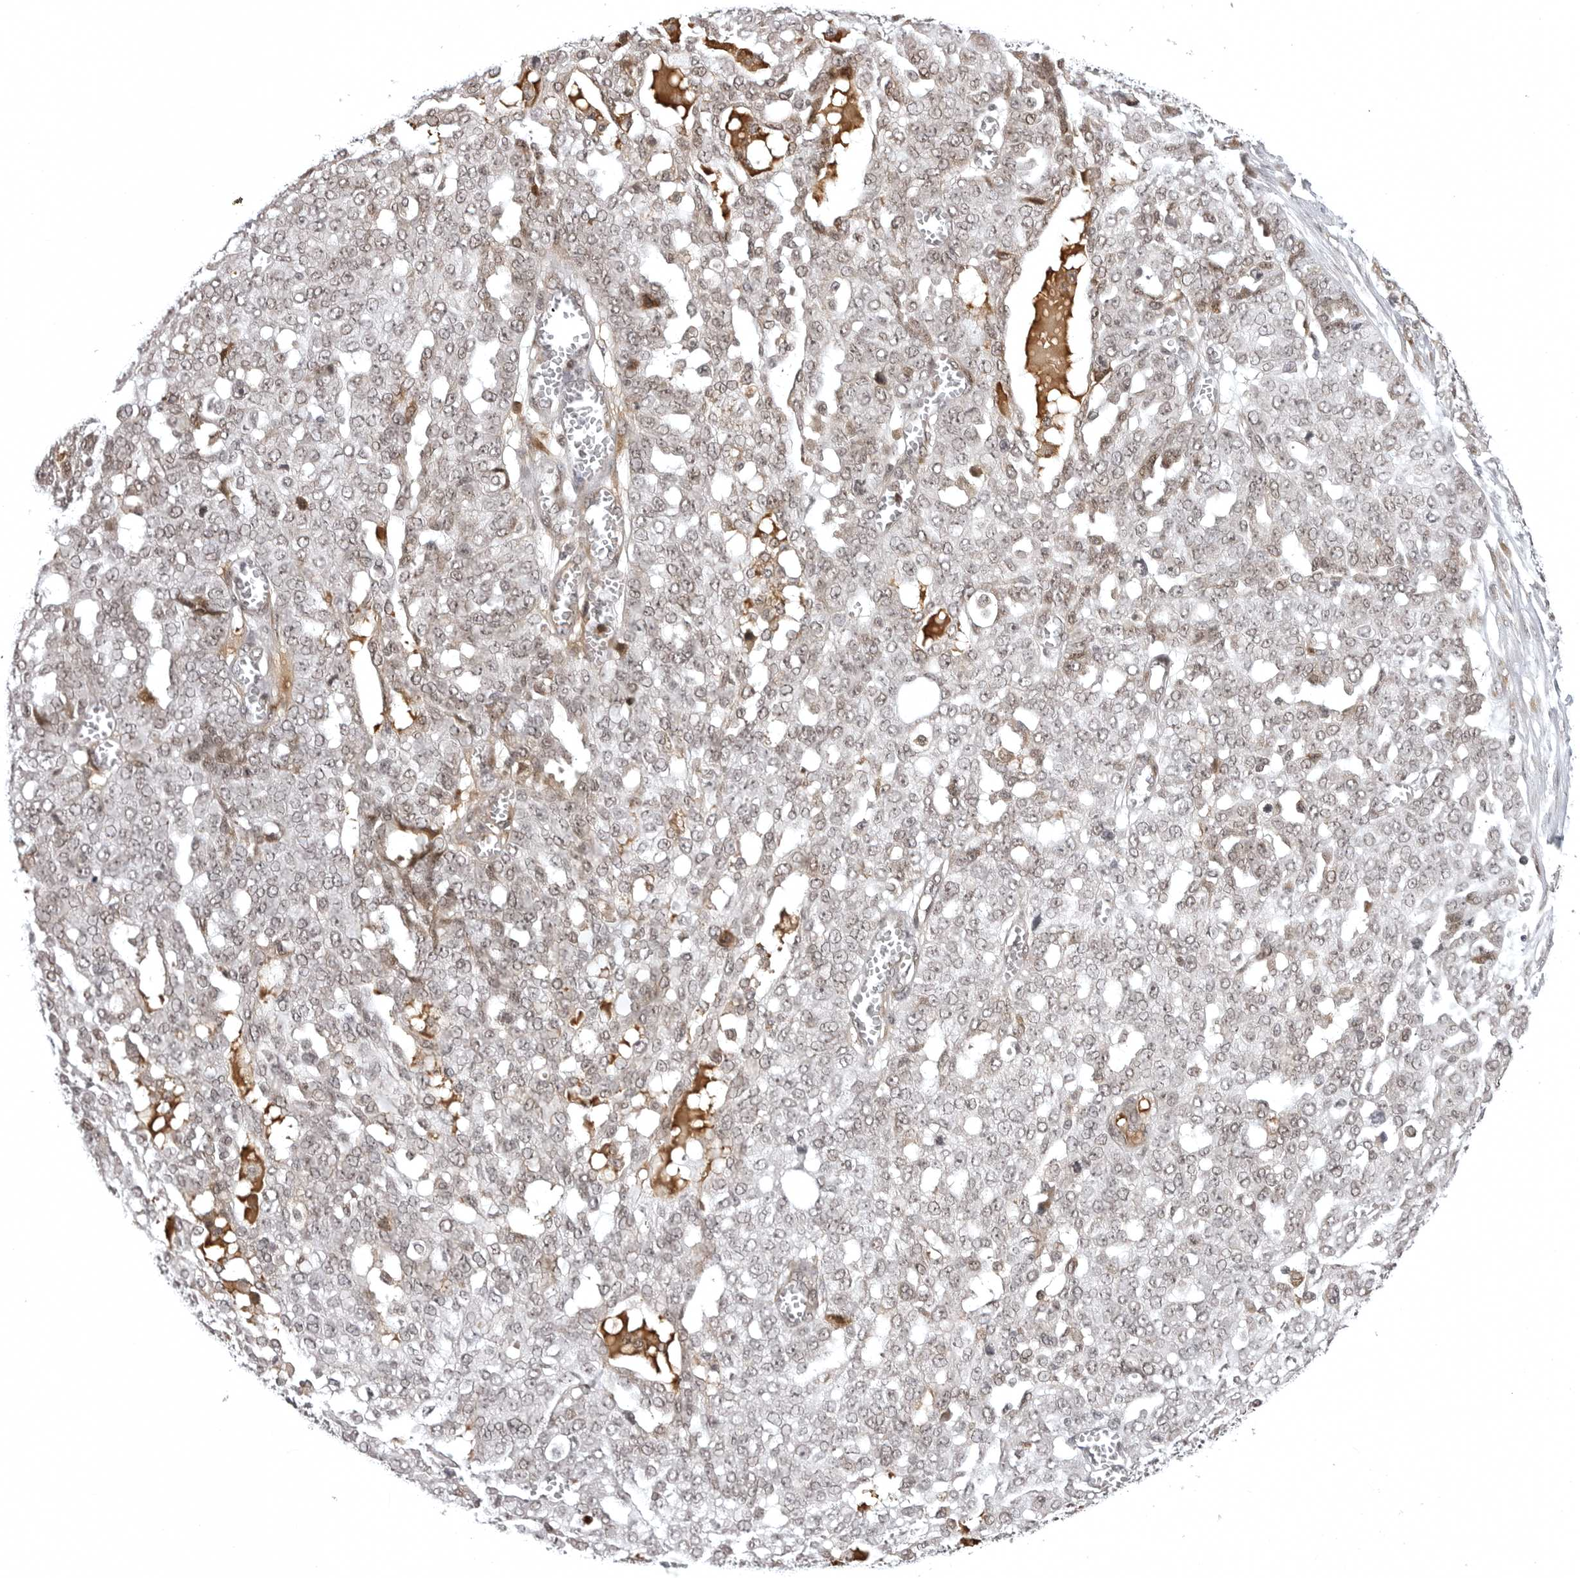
{"staining": {"intensity": "moderate", "quantity": "<25%", "location": "cytoplasmic/membranous,nuclear"}, "tissue": "ovarian cancer", "cell_type": "Tumor cells", "image_type": "cancer", "snomed": [{"axis": "morphology", "description": "Cystadenocarcinoma, serous, NOS"}, {"axis": "topography", "description": "Soft tissue"}, {"axis": "topography", "description": "Ovary"}], "caption": "Brown immunohistochemical staining in human ovarian cancer displays moderate cytoplasmic/membranous and nuclear expression in approximately <25% of tumor cells.", "gene": "PHF3", "patient": {"sex": "female", "age": 57}}